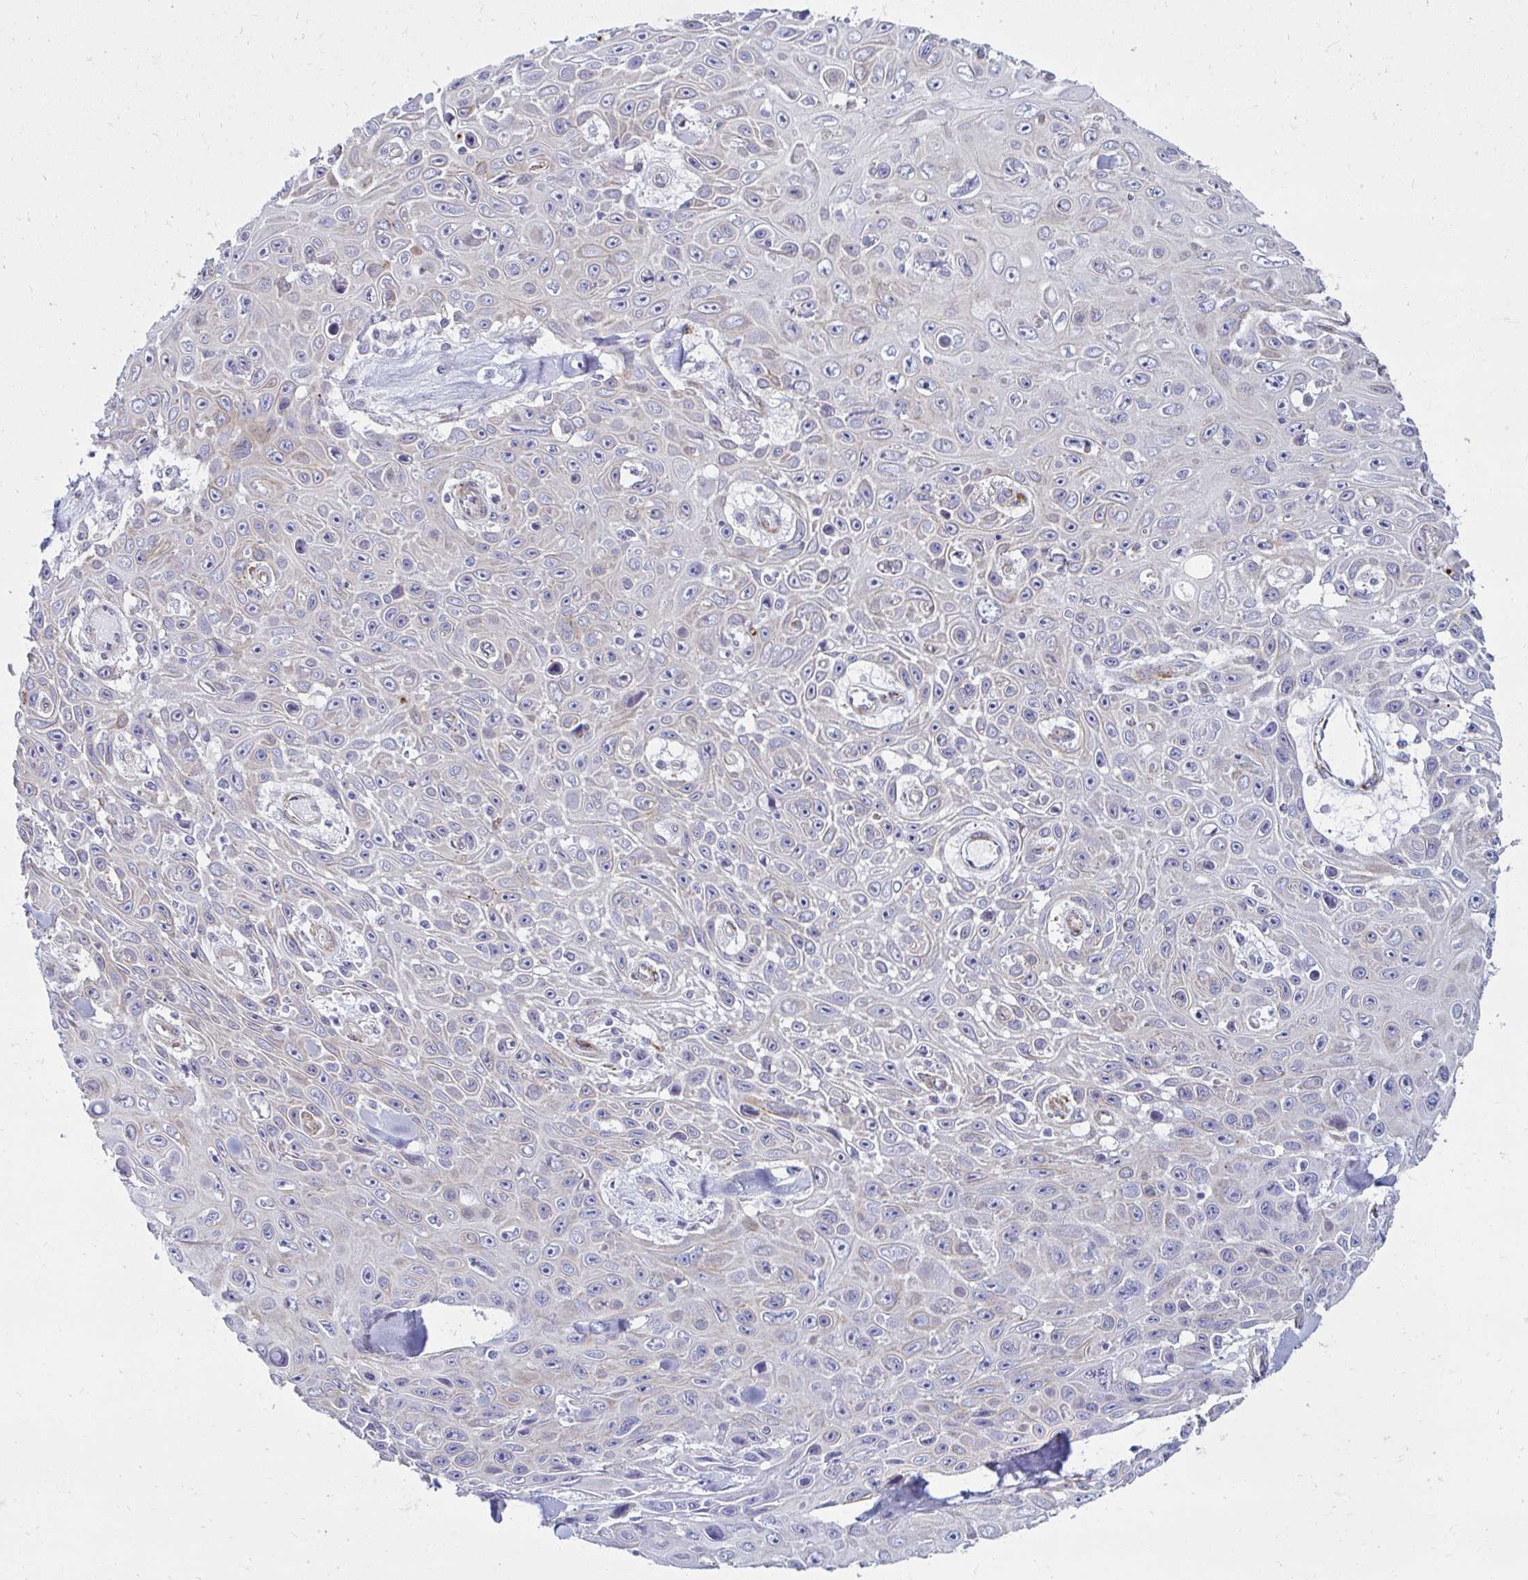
{"staining": {"intensity": "negative", "quantity": "none", "location": "none"}, "tissue": "skin cancer", "cell_type": "Tumor cells", "image_type": "cancer", "snomed": [{"axis": "morphology", "description": "Squamous cell carcinoma, NOS"}, {"axis": "topography", "description": "Skin"}], "caption": "Photomicrograph shows no significant protein staining in tumor cells of squamous cell carcinoma (skin). The staining was performed using DAB to visualize the protein expression in brown, while the nuclei were stained in blue with hematoxylin (Magnification: 20x).", "gene": "ANKRD62", "patient": {"sex": "male", "age": 82}}